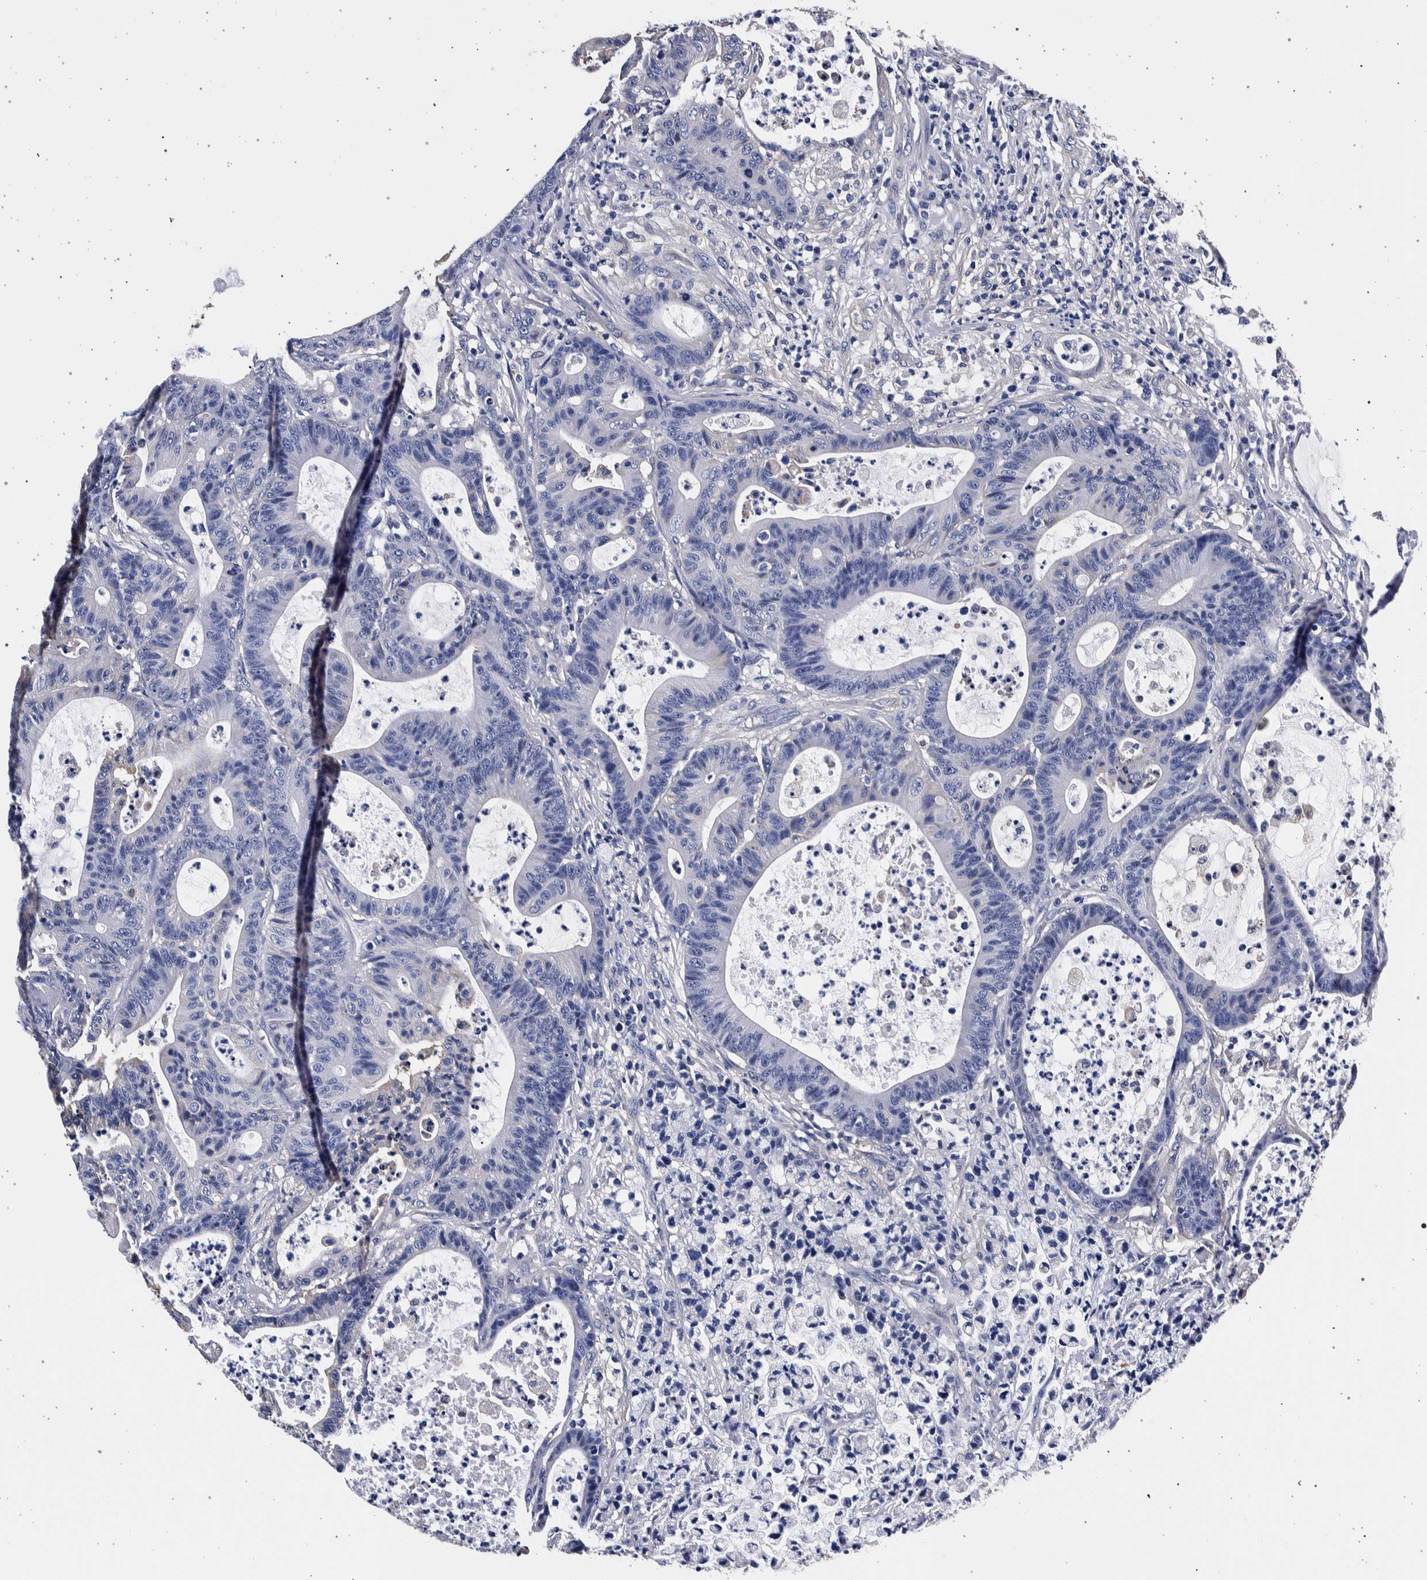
{"staining": {"intensity": "negative", "quantity": "none", "location": "none"}, "tissue": "colorectal cancer", "cell_type": "Tumor cells", "image_type": "cancer", "snomed": [{"axis": "morphology", "description": "Adenocarcinoma, NOS"}, {"axis": "topography", "description": "Colon"}], "caption": "Image shows no significant protein expression in tumor cells of adenocarcinoma (colorectal). Brightfield microscopy of IHC stained with DAB (brown) and hematoxylin (blue), captured at high magnification.", "gene": "NIBAN2", "patient": {"sex": "female", "age": 84}}